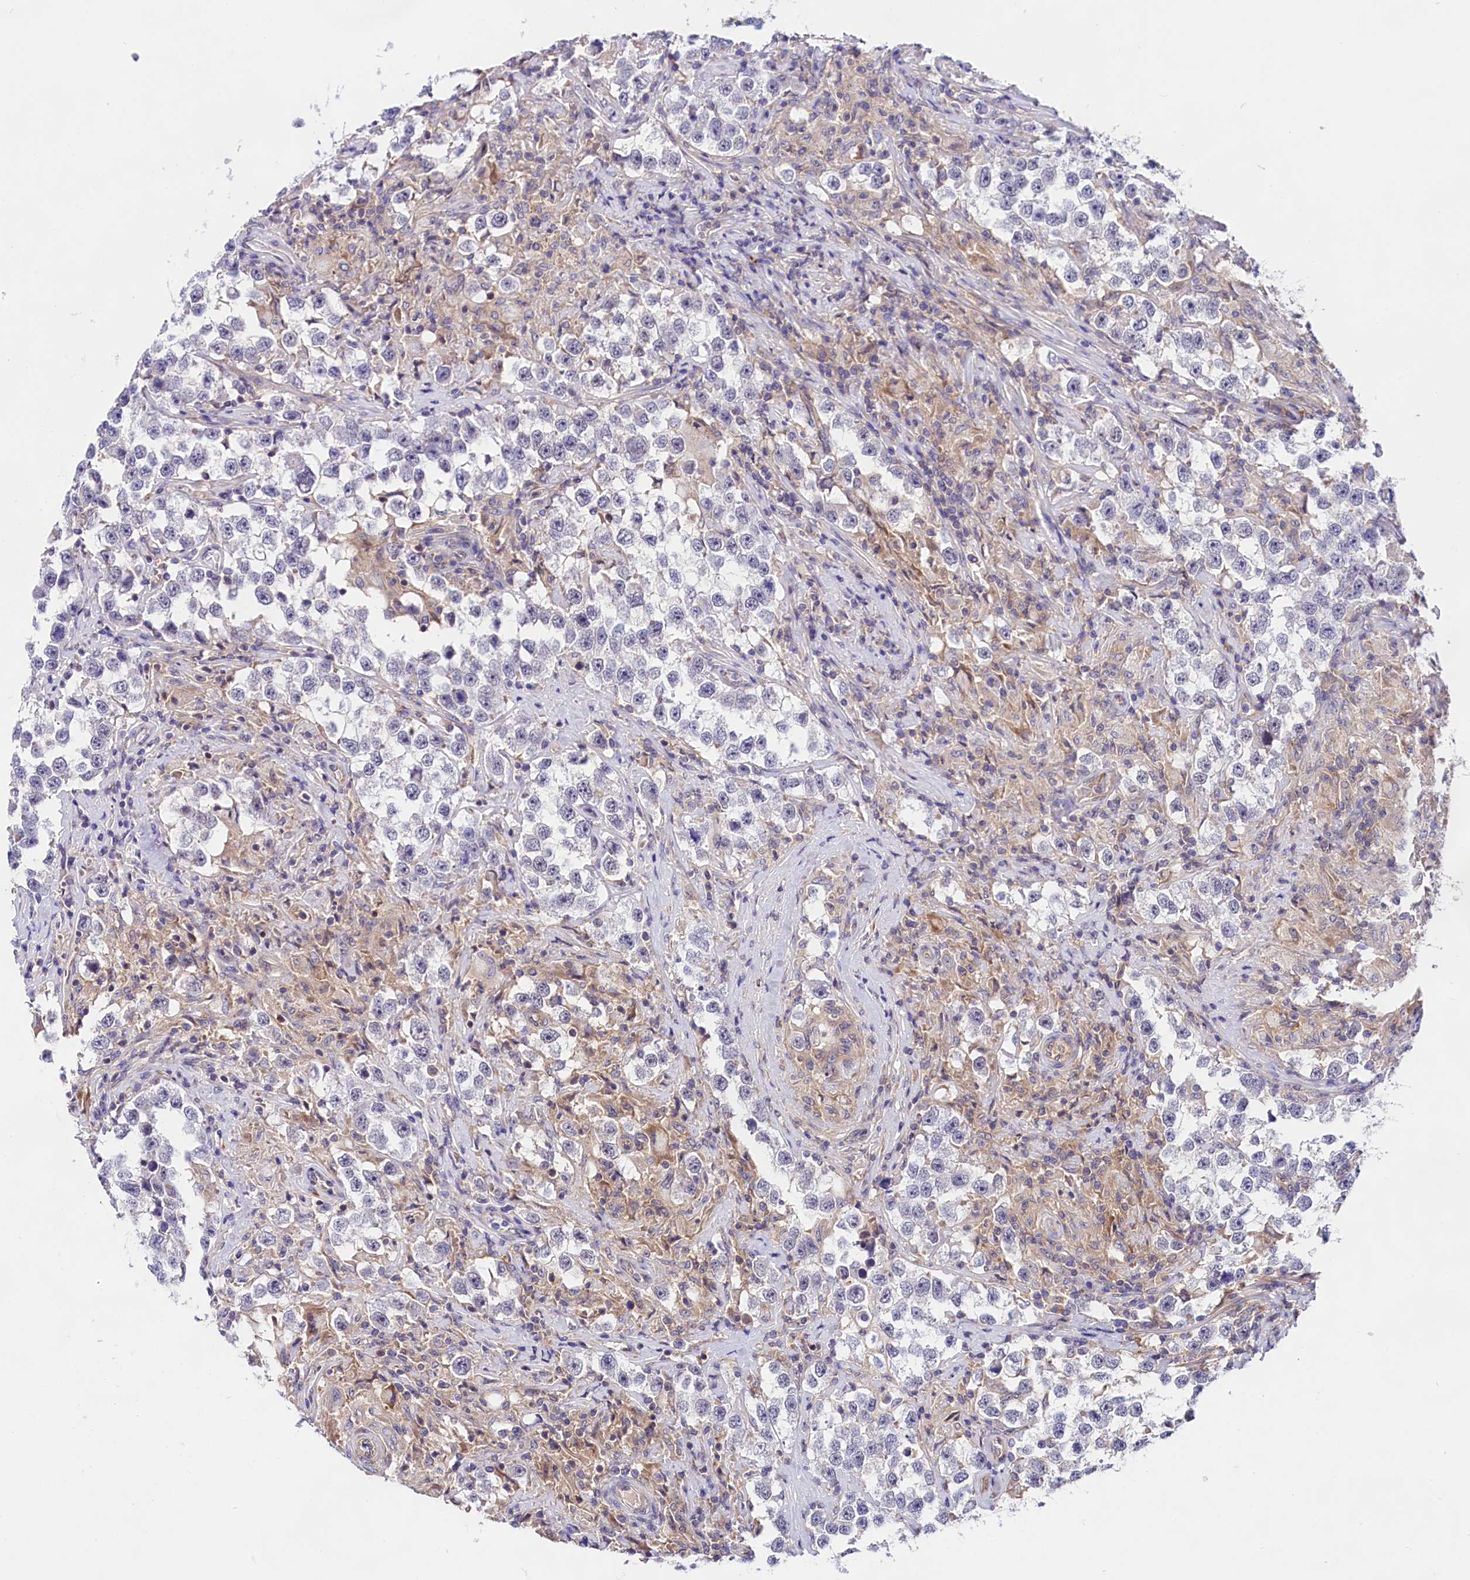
{"staining": {"intensity": "negative", "quantity": "none", "location": "none"}, "tissue": "testis cancer", "cell_type": "Tumor cells", "image_type": "cancer", "snomed": [{"axis": "morphology", "description": "Seminoma, NOS"}, {"axis": "topography", "description": "Testis"}], "caption": "Protein analysis of testis seminoma displays no significant staining in tumor cells.", "gene": "OAS3", "patient": {"sex": "male", "age": 46}}